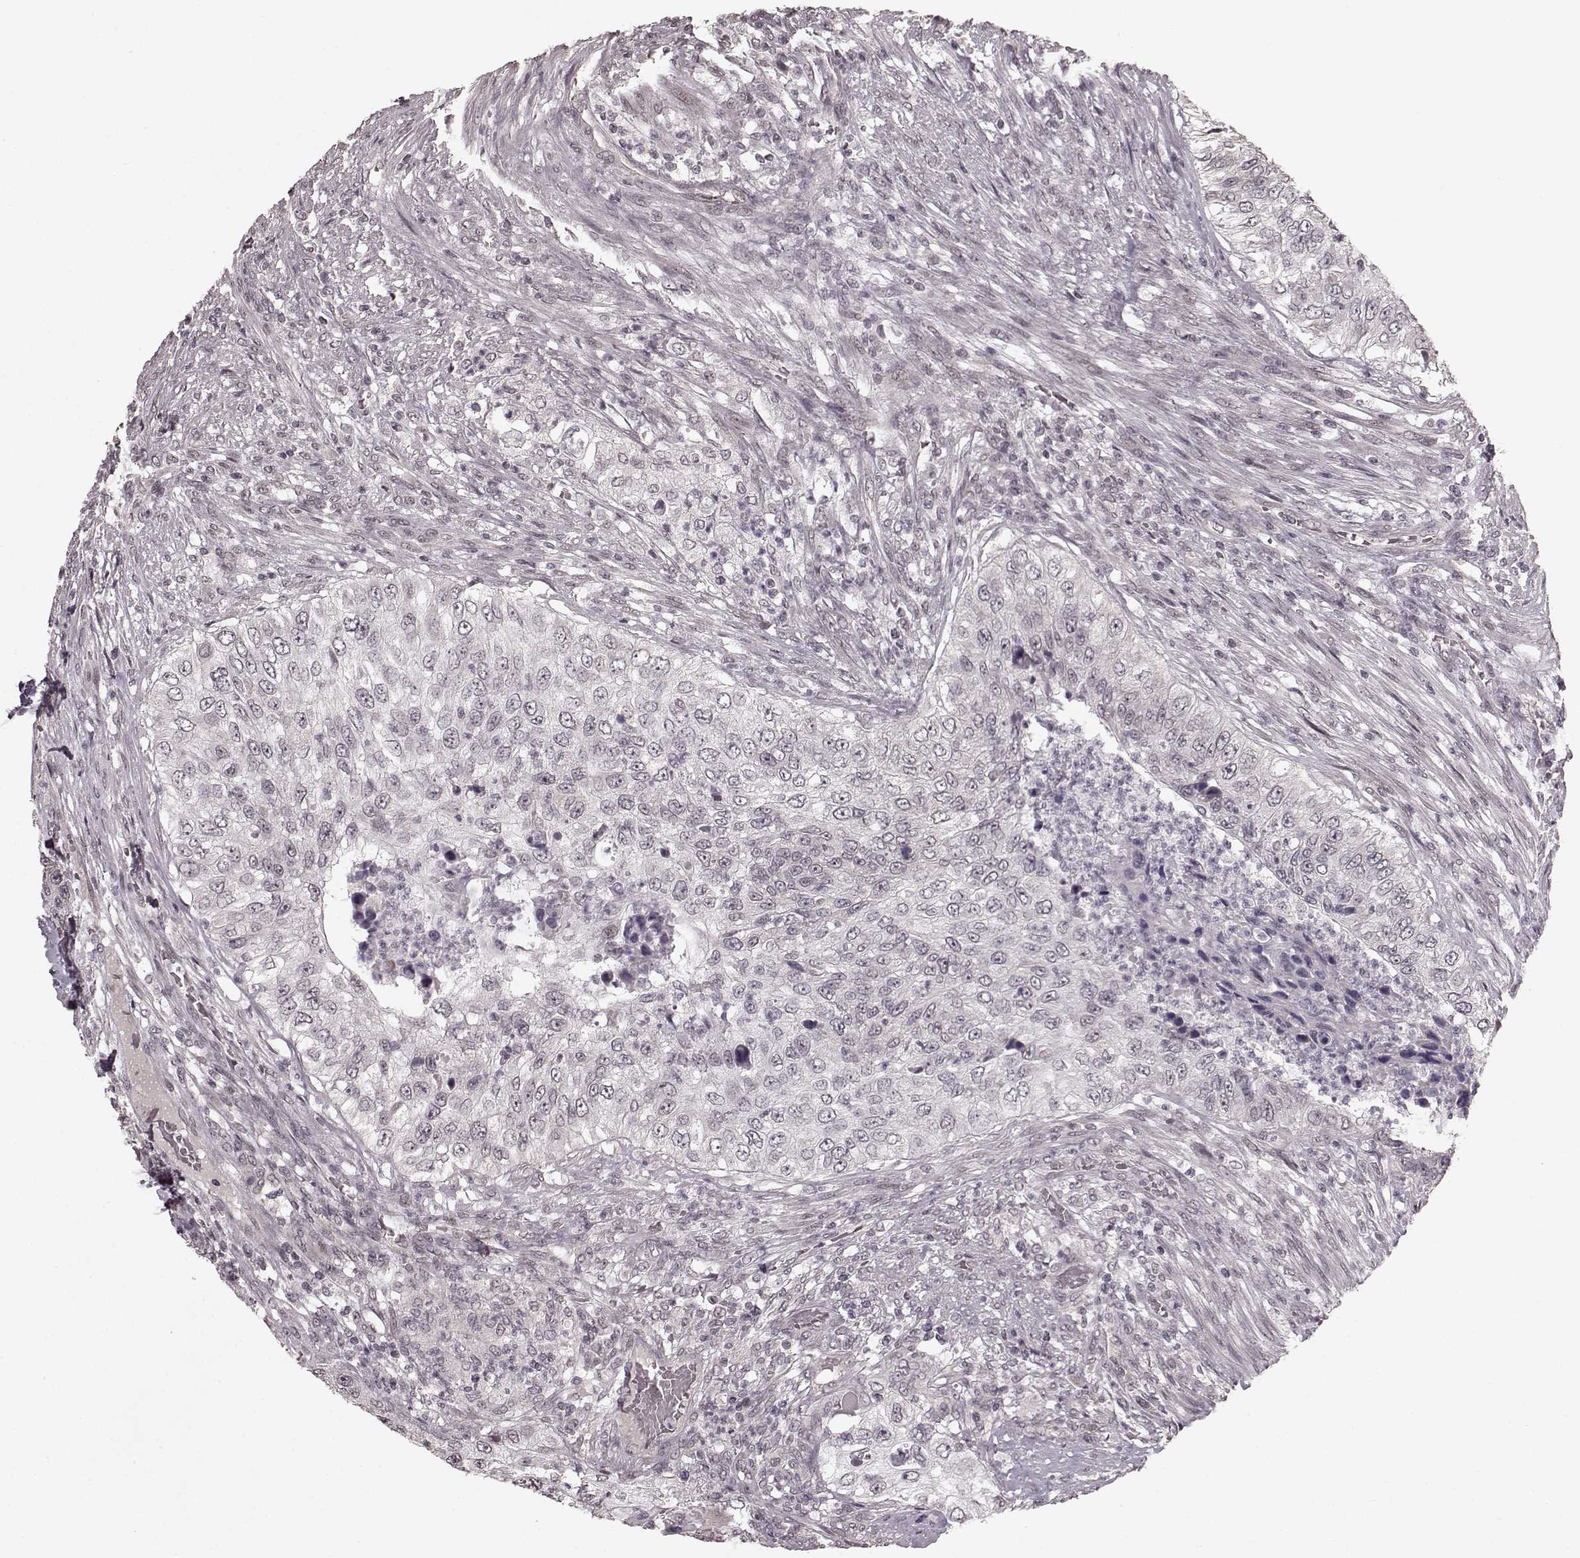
{"staining": {"intensity": "negative", "quantity": "none", "location": "none"}, "tissue": "urothelial cancer", "cell_type": "Tumor cells", "image_type": "cancer", "snomed": [{"axis": "morphology", "description": "Urothelial carcinoma, High grade"}, {"axis": "topography", "description": "Urinary bladder"}], "caption": "Tumor cells show no significant staining in urothelial cancer.", "gene": "PLCB4", "patient": {"sex": "female", "age": 60}}